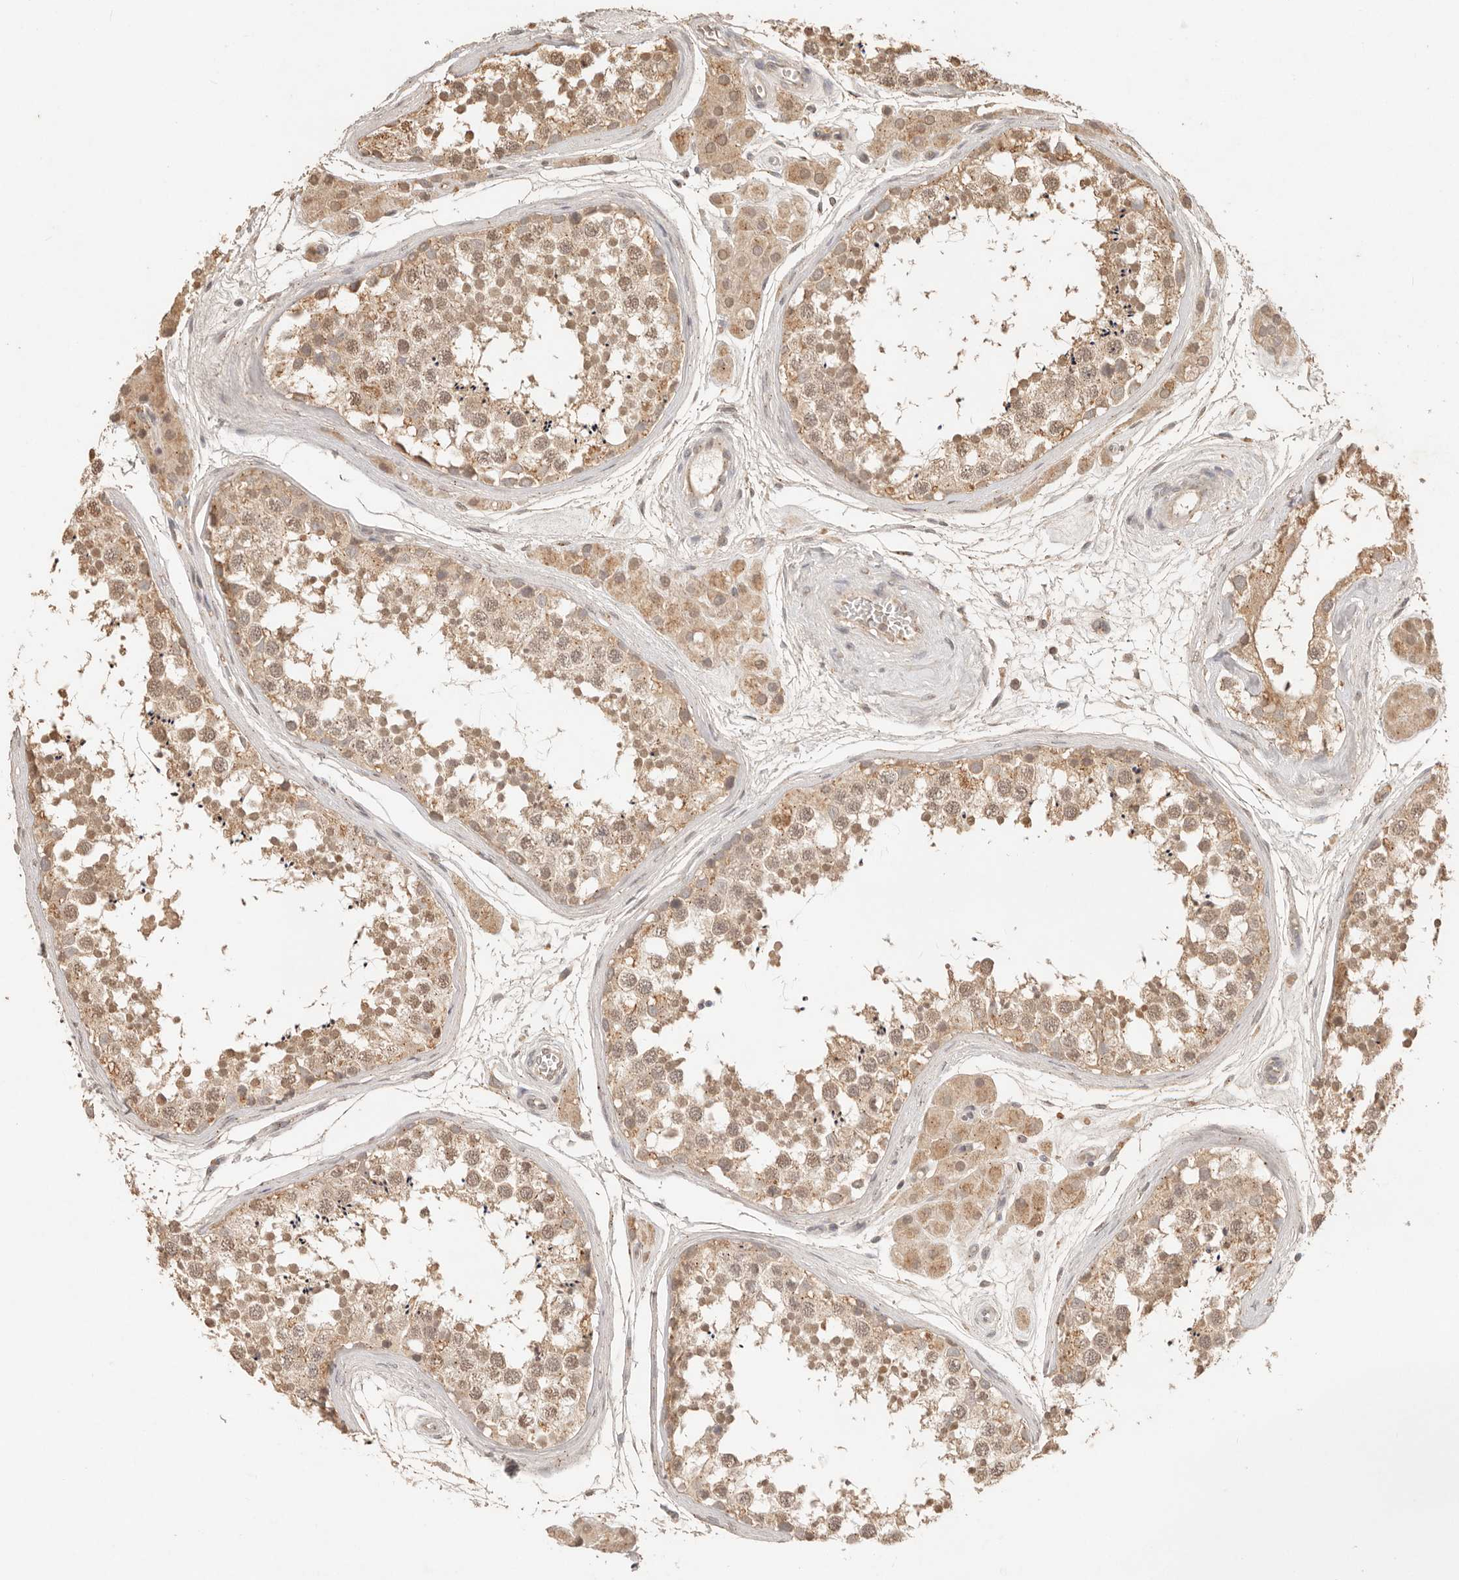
{"staining": {"intensity": "moderate", "quantity": ">75%", "location": "cytoplasmic/membranous"}, "tissue": "testis", "cell_type": "Cells in seminiferous ducts", "image_type": "normal", "snomed": [{"axis": "morphology", "description": "Normal tissue, NOS"}, {"axis": "topography", "description": "Testis"}], "caption": "Unremarkable testis reveals moderate cytoplasmic/membranous expression in approximately >75% of cells in seminiferous ducts Immunohistochemistry stains the protein of interest in brown and the nuclei are stained blue..", "gene": "LMO4", "patient": {"sex": "male", "age": 56}}